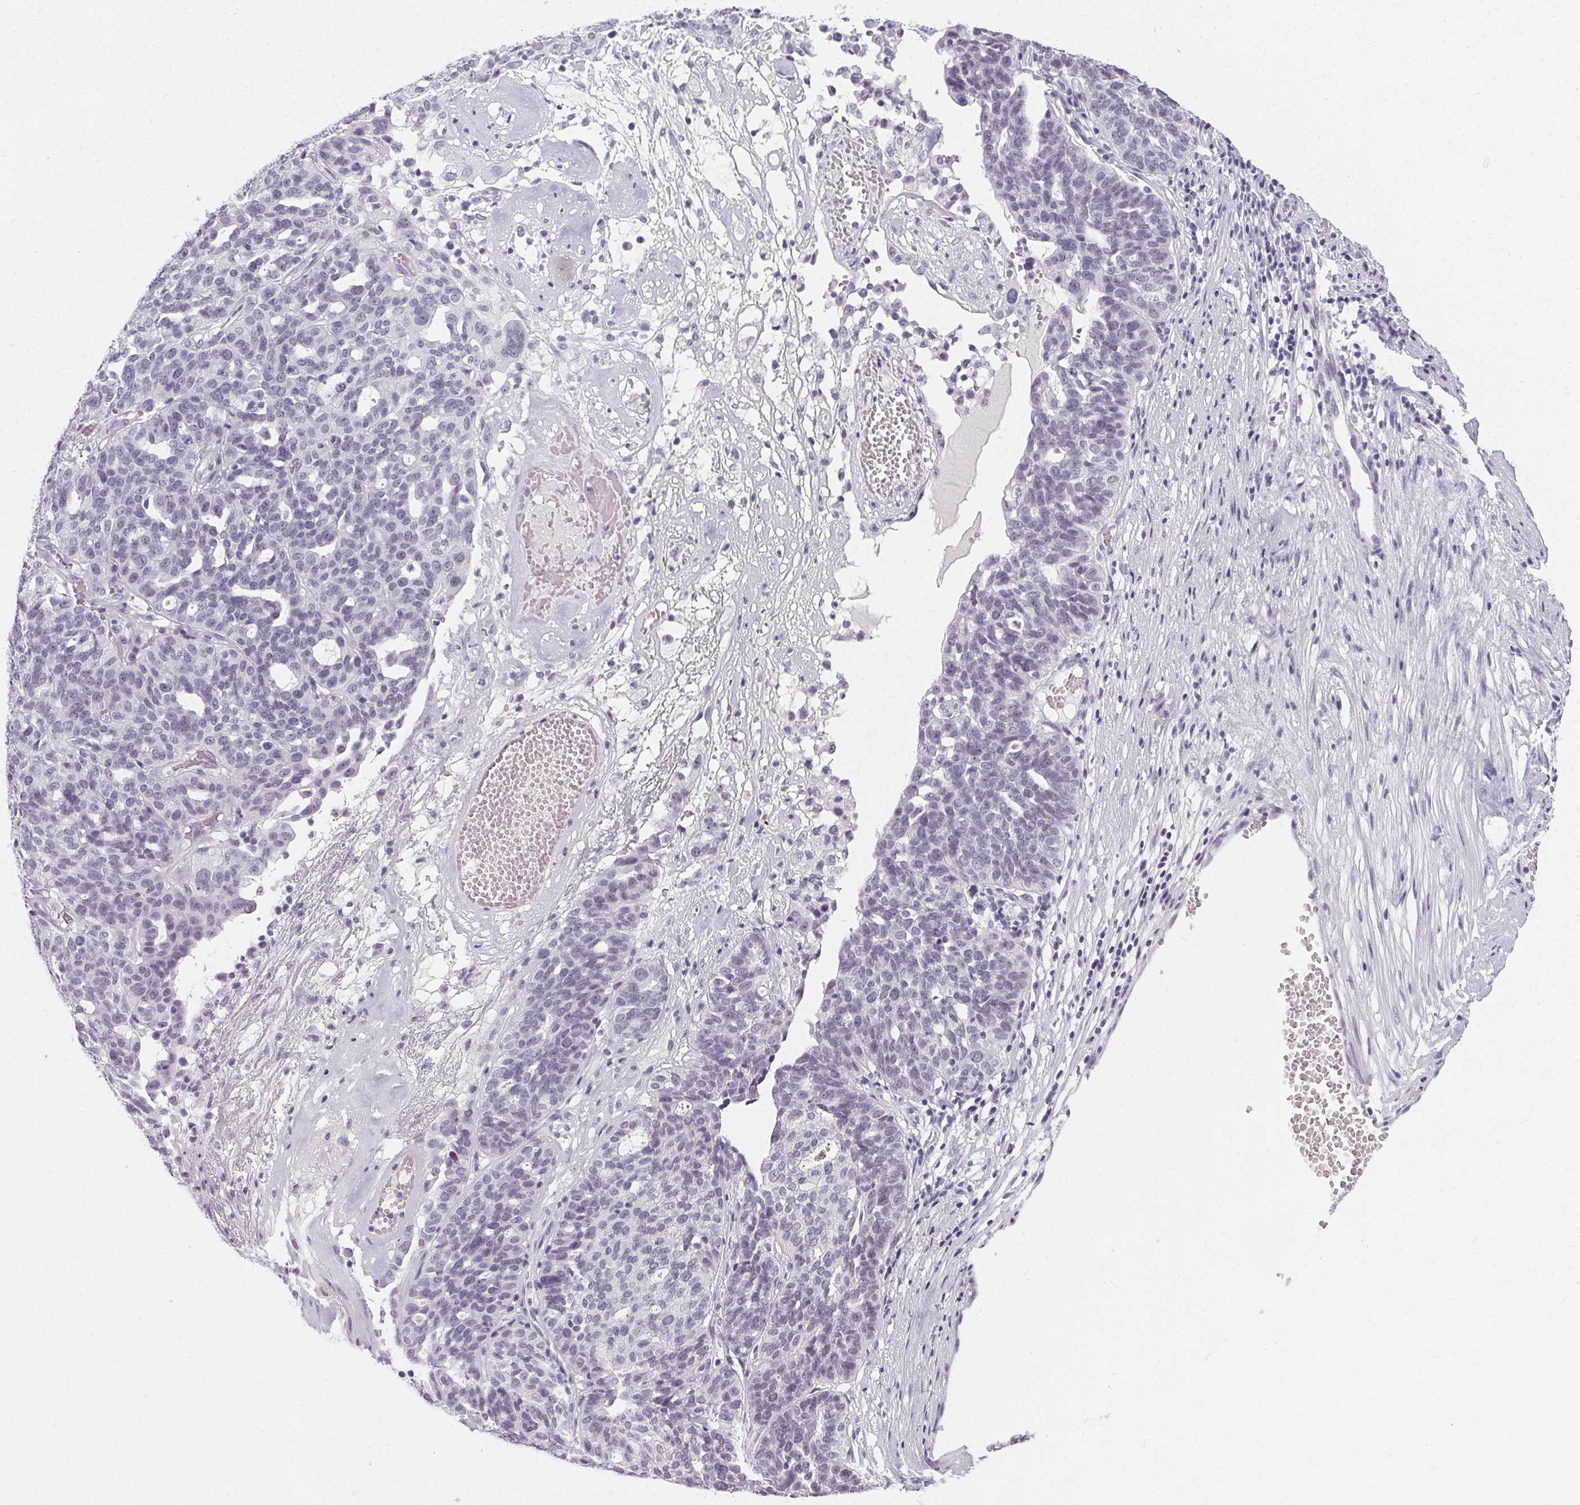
{"staining": {"intensity": "negative", "quantity": "none", "location": "none"}, "tissue": "ovarian cancer", "cell_type": "Tumor cells", "image_type": "cancer", "snomed": [{"axis": "morphology", "description": "Cystadenocarcinoma, serous, NOS"}, {"axis": "topography", "description": "Ovary"}], "caption": "This is an immunohistochemistry photomicrograph of serous cystadenocarcinoma (ovarian). There is no staining in tumor cells.", "gene": "SYNPR", "patient": {"sex": "female", "age": 59}}